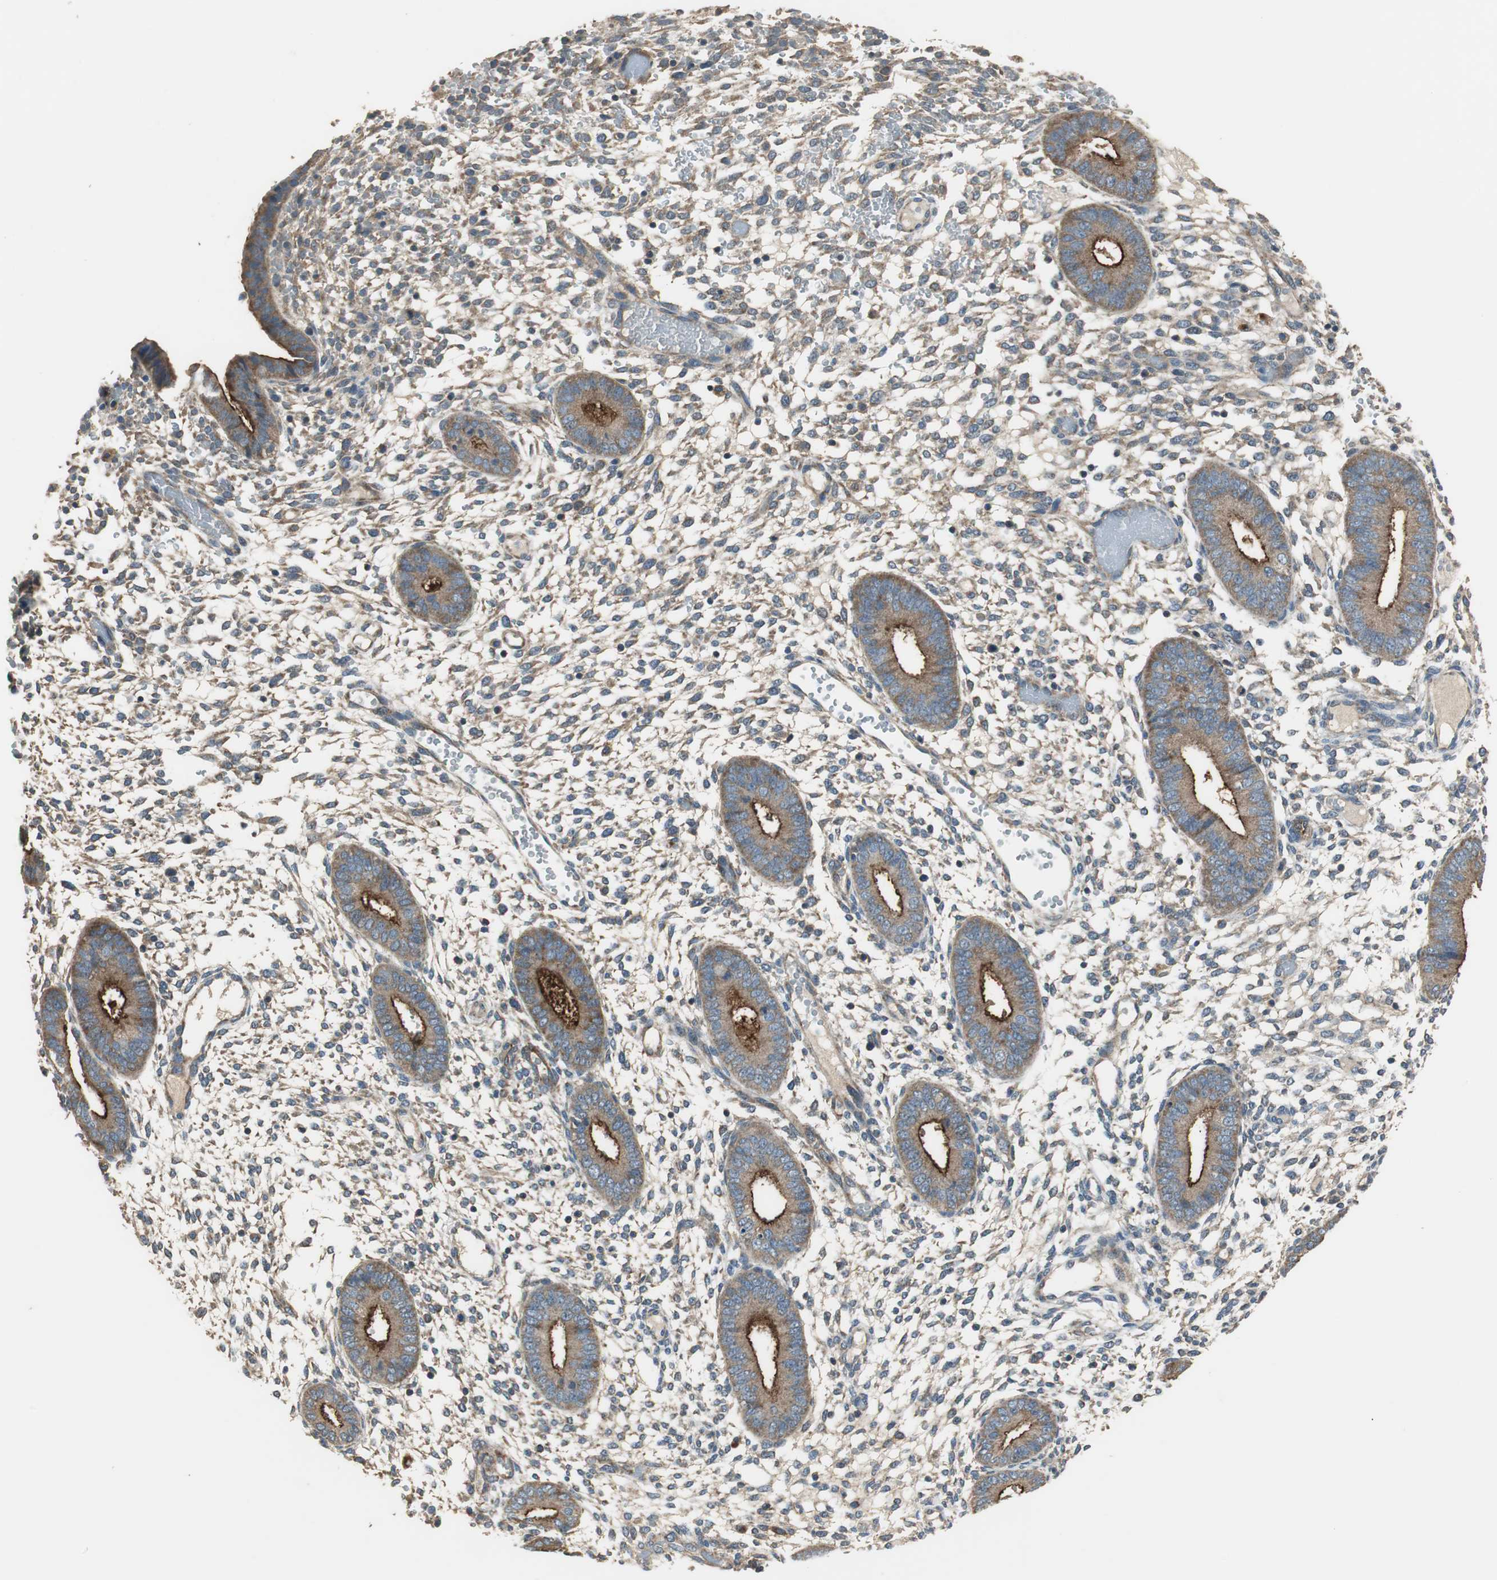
{"staining": {"intensity": "weak", "quantity": "25%-75%", "location": "cytoplasmic/membranous"}, "tissue": "endometrium", "cell_type": "Cells in endometrial stroma", "image_type": "normal", "snomed": [{"axis": "morphology", "description": "Normal tissue, NOS"}, {"axis": "topography", "description": "Endometrium"}], "caption": "High-magnification brightfield microscopy of unremarkable endometrium stained with DAB (brown) and counterstained with hematoxylin (blue). cells in endometrial stroma exhibit weak cytoplasmic/membranous expression is seen in approximately25%-75% of cells. The staining was performed using DAB (3,3'-diaminobenzidine), with brown indicating positive protein expression. Nuclei are stained blue with hematoxylin.", "gene": "MSTO1", "patient": {"sex": "female", "age": 42}}